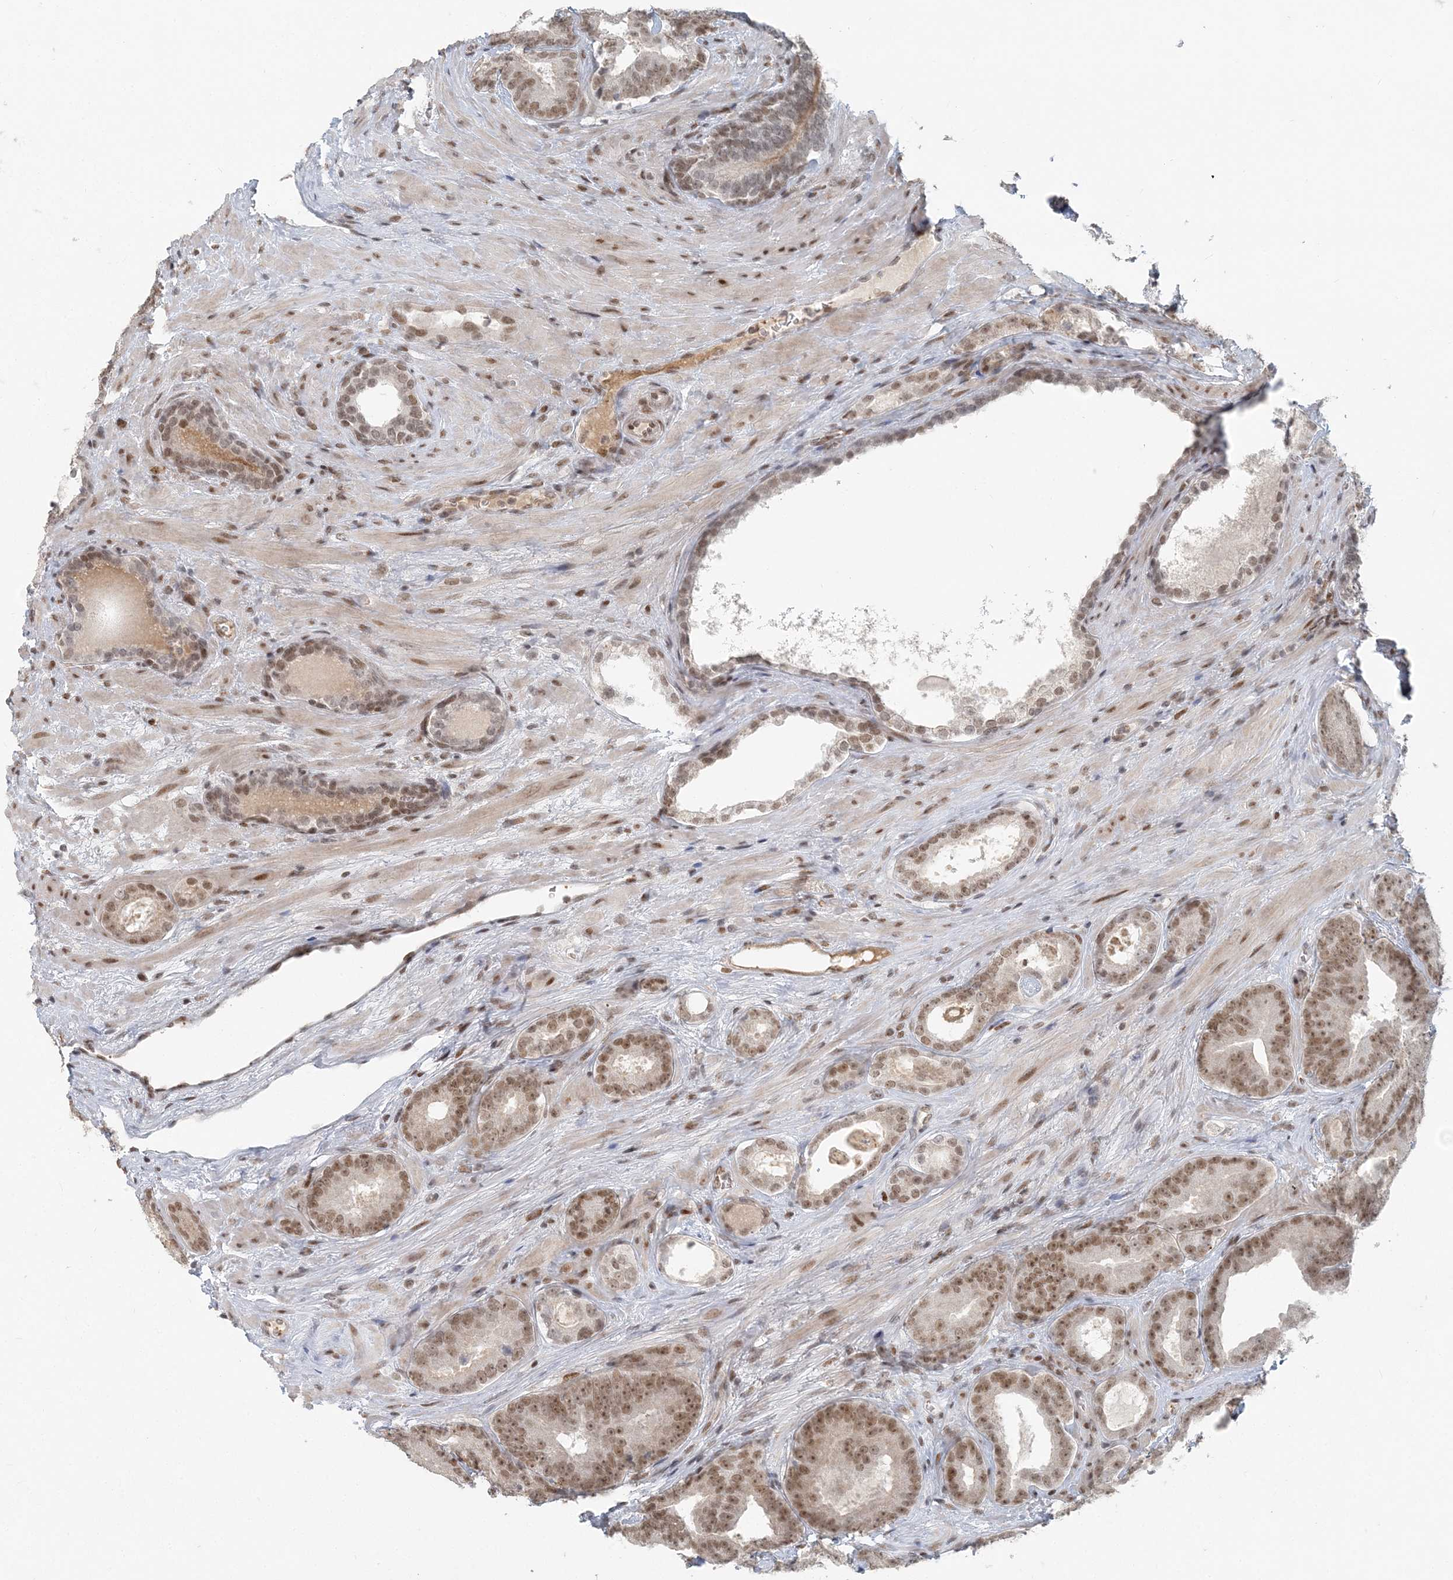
{"staining": {"intensity": "moderate", "quantity": ">75%", "location": "nuclear"}, "tissue": "prostate cancer", "cell_type": "Tumor cells", "image_type": "cancer", "snomed": [{"axis": "morphology", "description": "Adenocarcinoma, High grade"}, {"axis": "topography", "description": "Prostate"}], "caption": "About >75% of tumor cells in prostate cancer demonstrate moderate nuclear protein positivity as visualized by brown immunohistochemical staining.", "gene": "BAZ1B", "patient": {"sex": "male", "age": 66}}